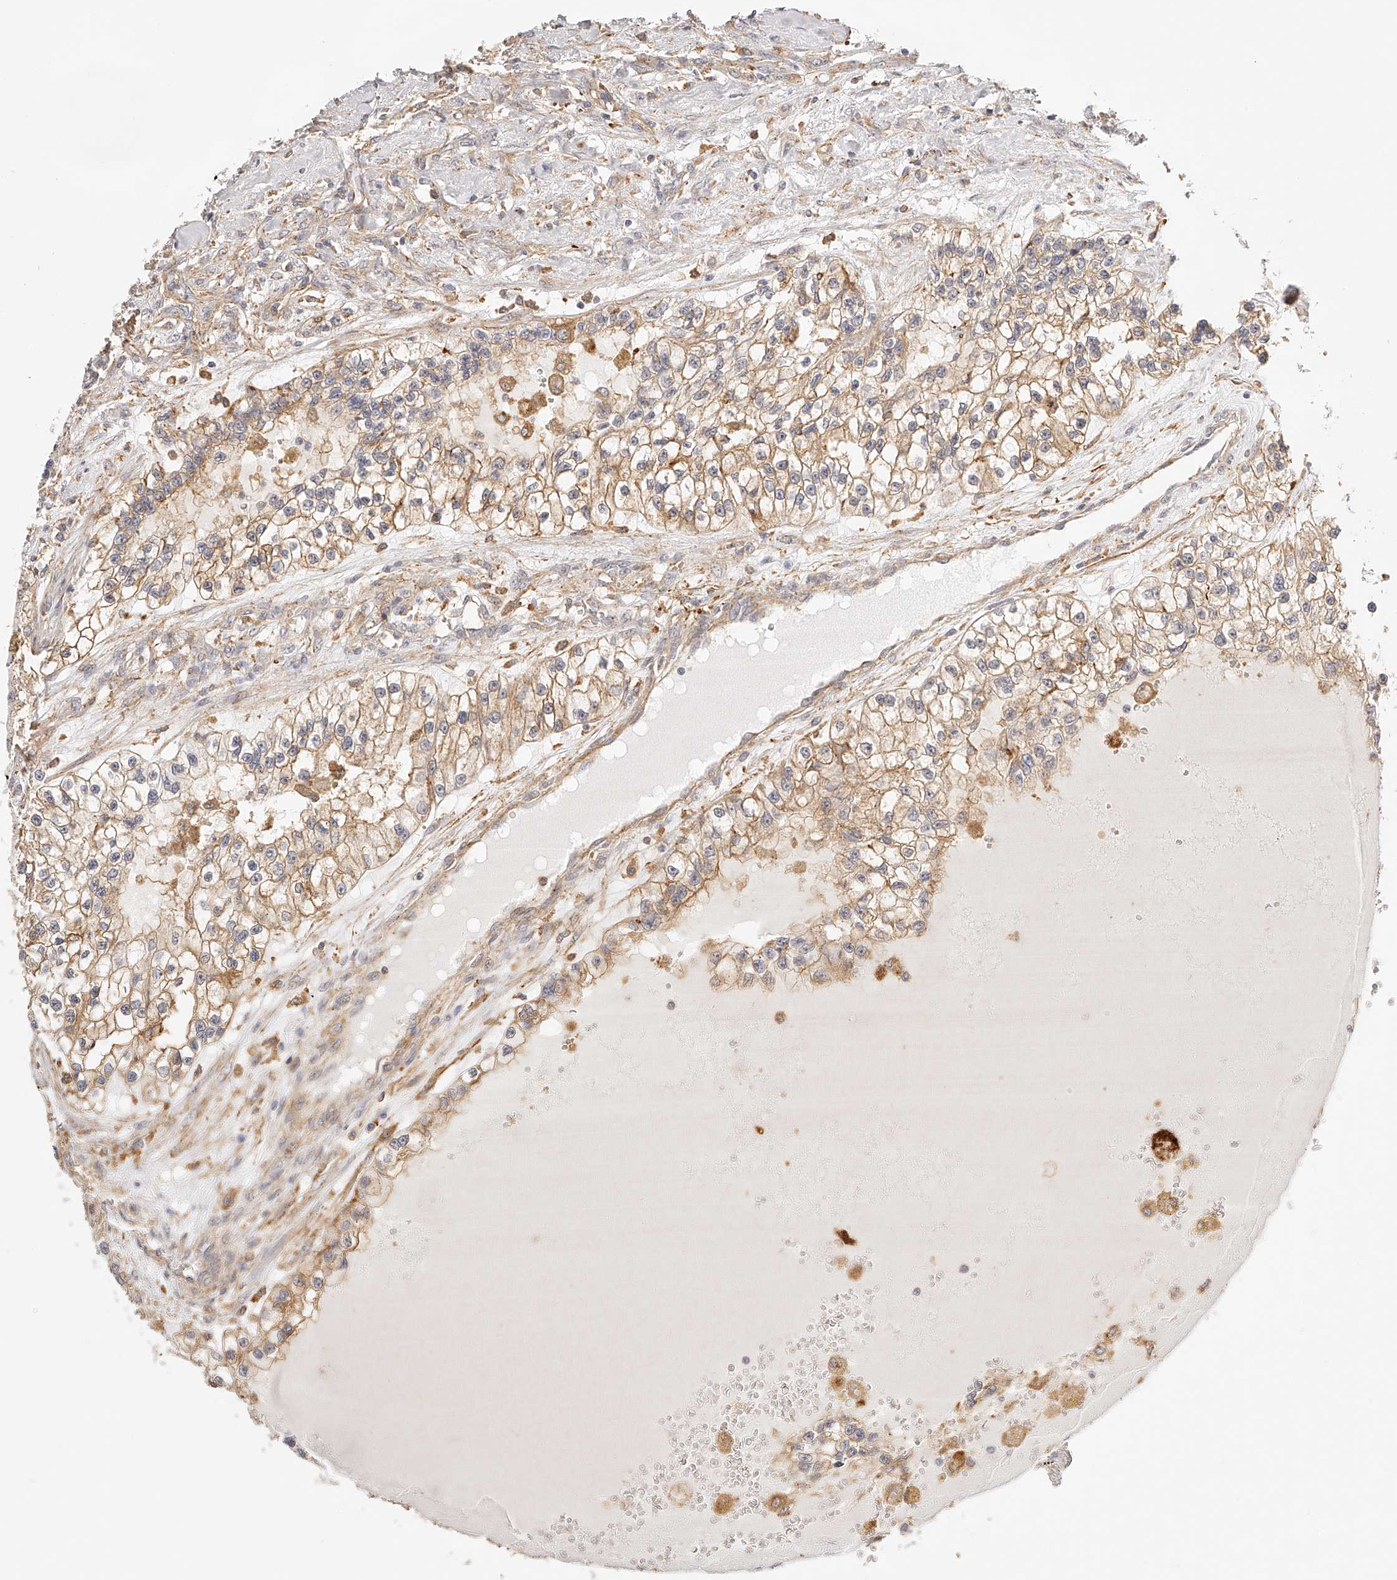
{"staining": {"intensity": "moderate", "quantity": ">75%", "location": "cytoplasmic/membranous"}, "tissue": "renal cancer", "cell_type": "Tumor cells", "image_type": "cancer", "snomed": [{"axis": "morphology", "description": "Adenocarcinoma, NOS"}, {"axis": "topography", "description": "Kidney"}], "caption": "Renal cancer was stained to show a protein in brown. There is medium levels of moderate cytoplasmic/membranous staining in about >75% of tumor cells.", "gene": "SYNC", "patient": {"sex": "female", "age": 57}}